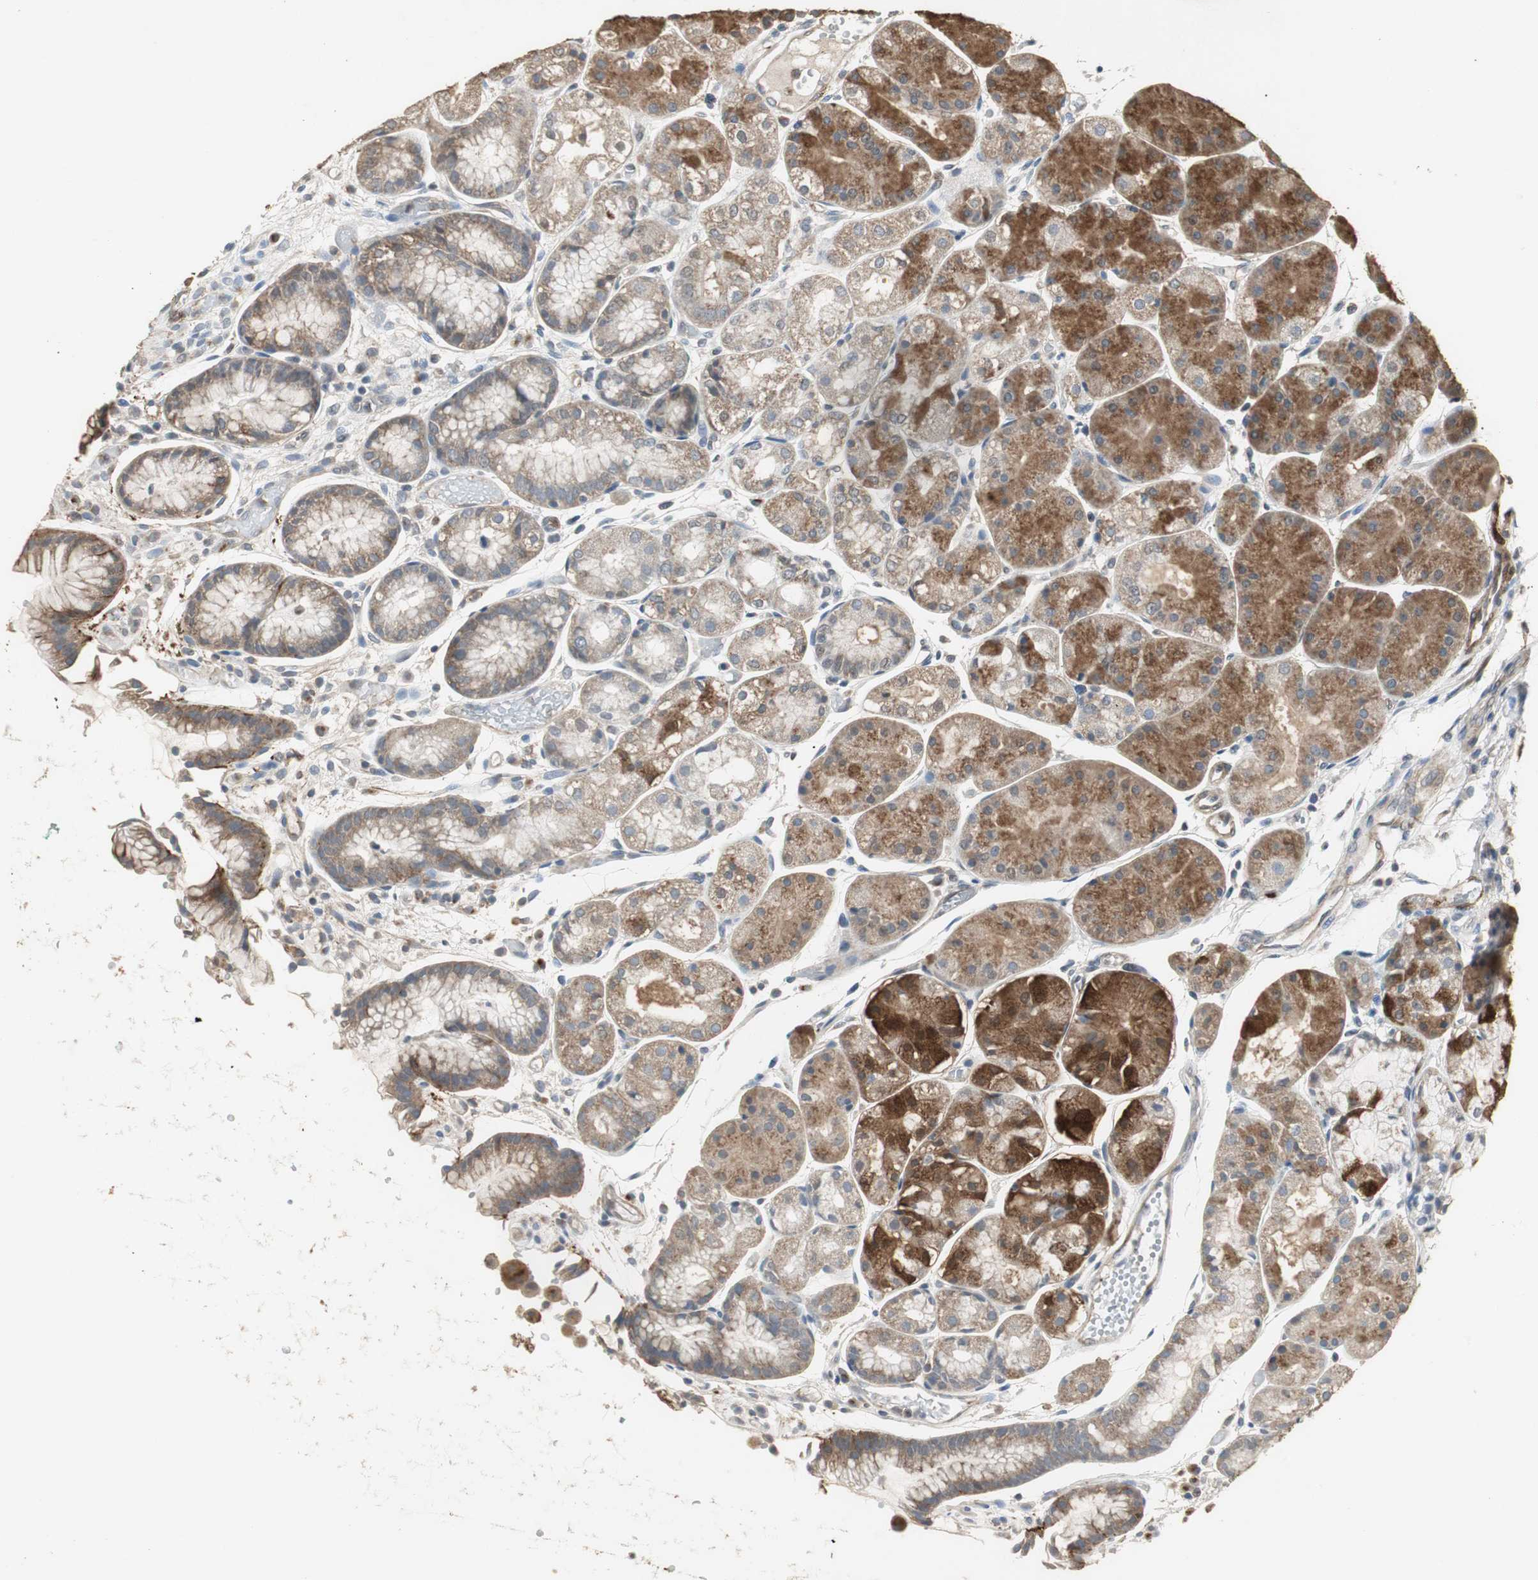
{"staining": {"intensity": "strong", "quantity": "25%-75%", "location": "cytoplasmic/membranous"}, "tissue": "stomach", "cell_type": "Glandular cells", "image_type": "normal", "snomed": [{"axis": "morphology", "description": "Normal tissue, NOS"}, {"axis": "topography", "description": "Stomach, upper"}], "caption": "DAB immunohistochemical staining of normal stomach shows strong cytoplasmic/membranous protein staining in approximately 25%-75% of glandular cells.", "gene": "JTB", "patient": {"sex": "male", "age": 72}}